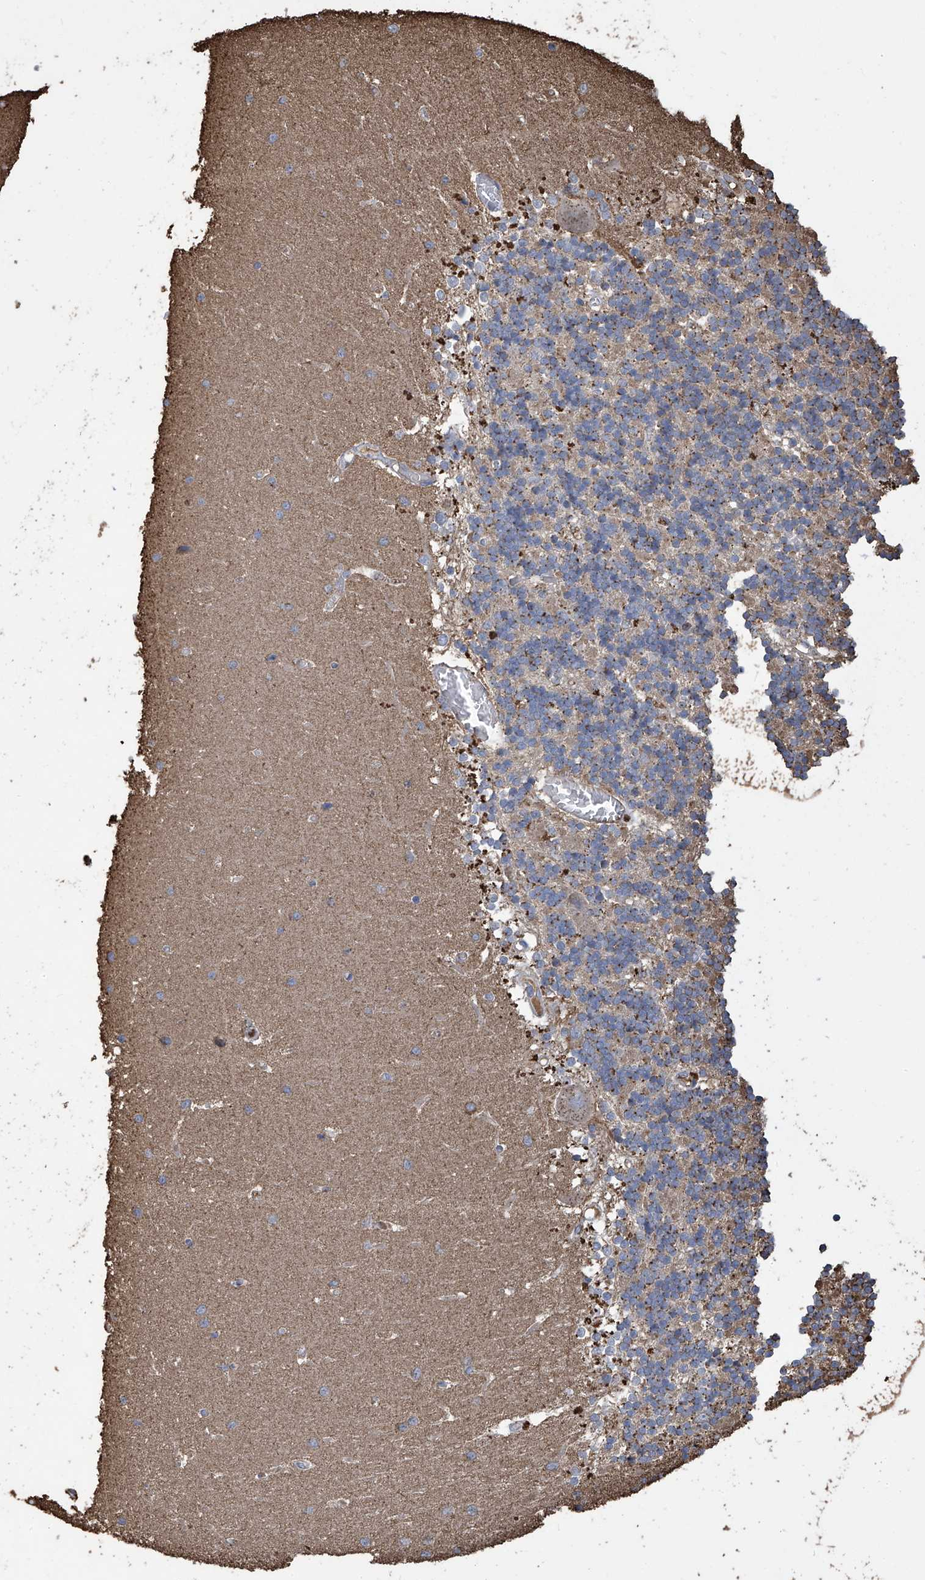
{"staining": {"intensity": "negative", "quantity": "none", "location": "none"}, "tissue": "cerebellum", "cell_type": "Cells in granular layer", "image_type": "normal", "snomed": [{"axis": "morphology", "description": "Normal tissue, NOS"}, {"axis": "topography", "description": "Cerebellum"}], "caption": "A photomicrograph of cerebellum stained for a protein exhibits no brown staining in cells in granular layer. Brightfield microscopy of IHC stained with DAB (brown) and hematoxylin (blue), captured at high magnification.", "gene": "OGT", "patient": {"sex": "male", "age": 37}}